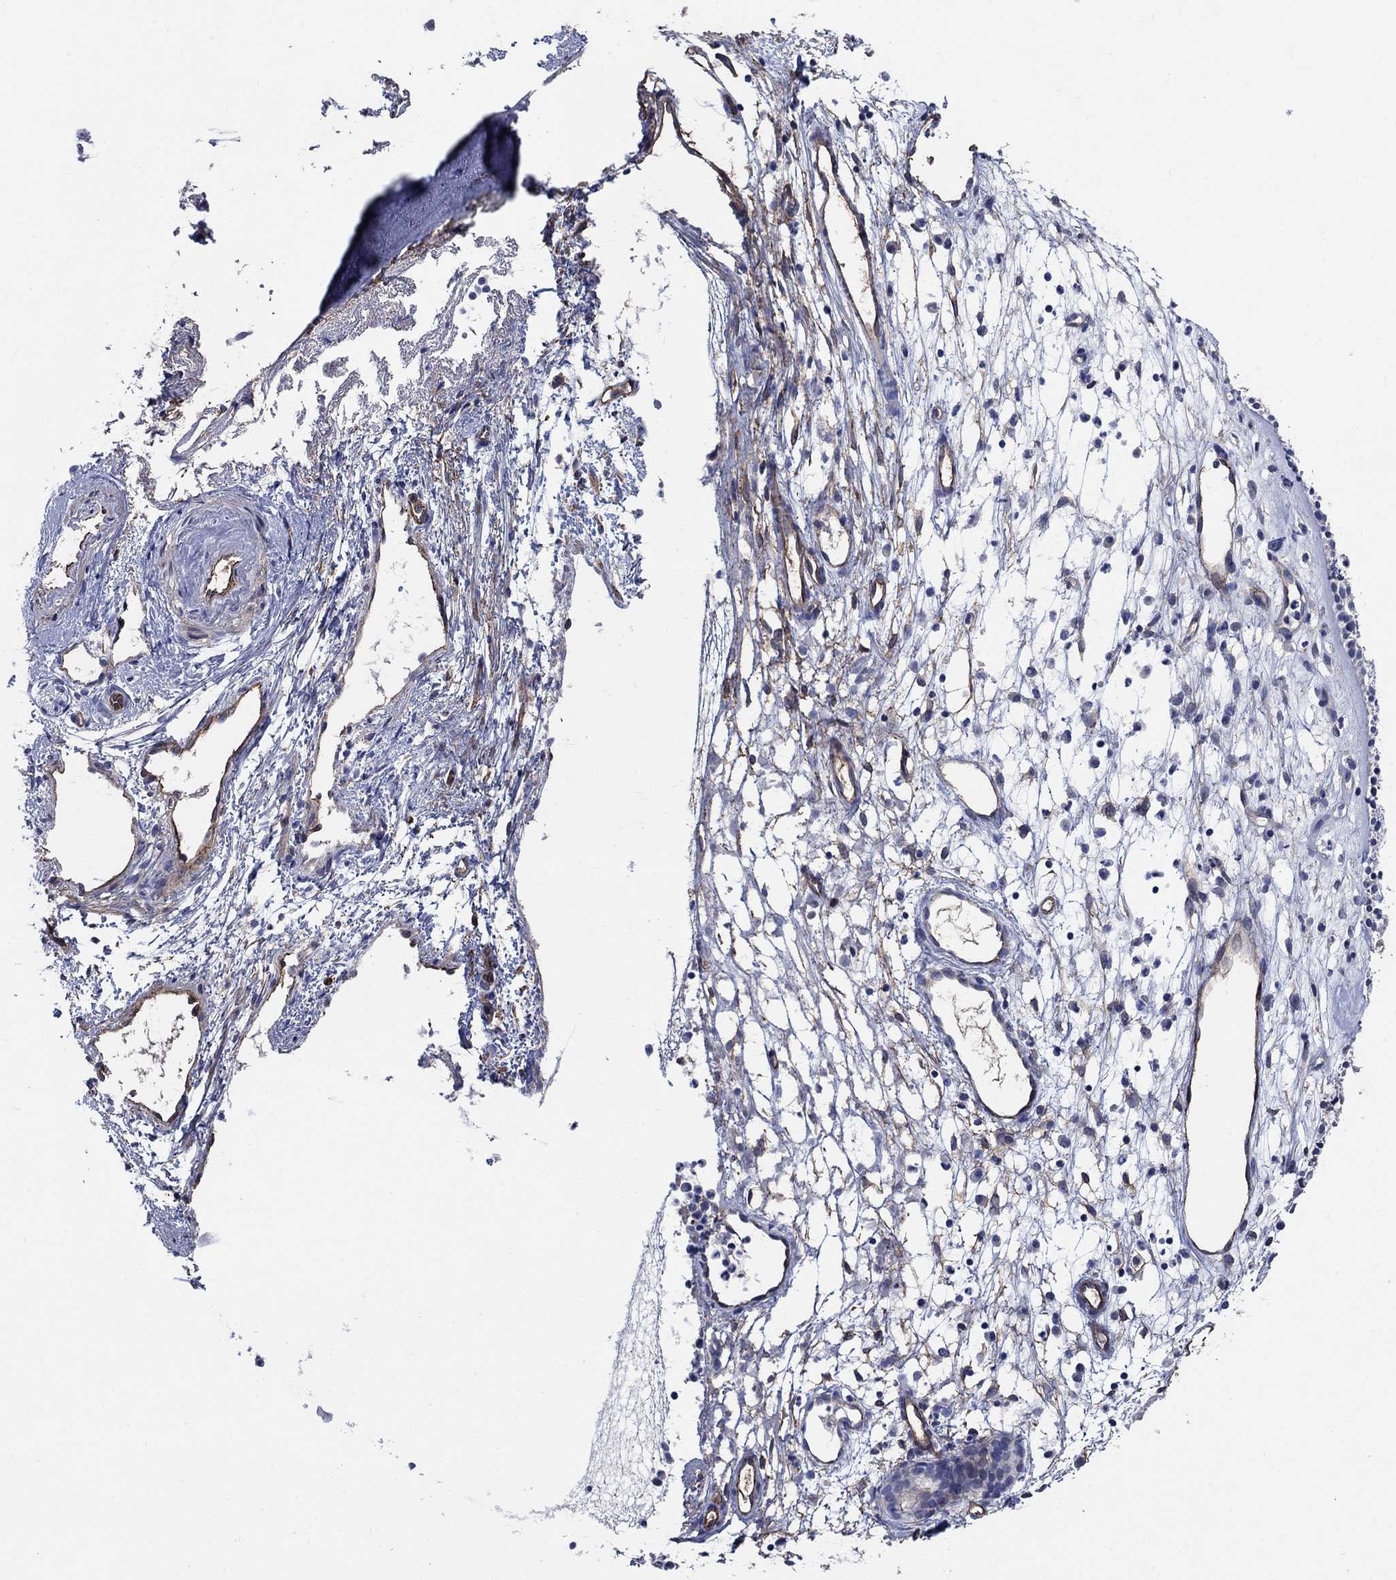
{"staining": {"intensity": "negative", "quantity": "none", "location": "none"}, "tissue": "nasopharynx", "cell_type": "Respiratory epithelial cells", "image_type": "normal", "snomed": [{"axis": "morphology", "description": "Normal tissue, NOS"}, {"axis": "morphology", "description": "Polyp, NOS"}, {"axis": "topography", "description": "Nasopharynx"}], "caption": "A micrograph of human nasopharynx is negative for staining in respiratory epithelial cells.", "gene": "FLNC", "patient": {"sex": "female", "age": 56}}